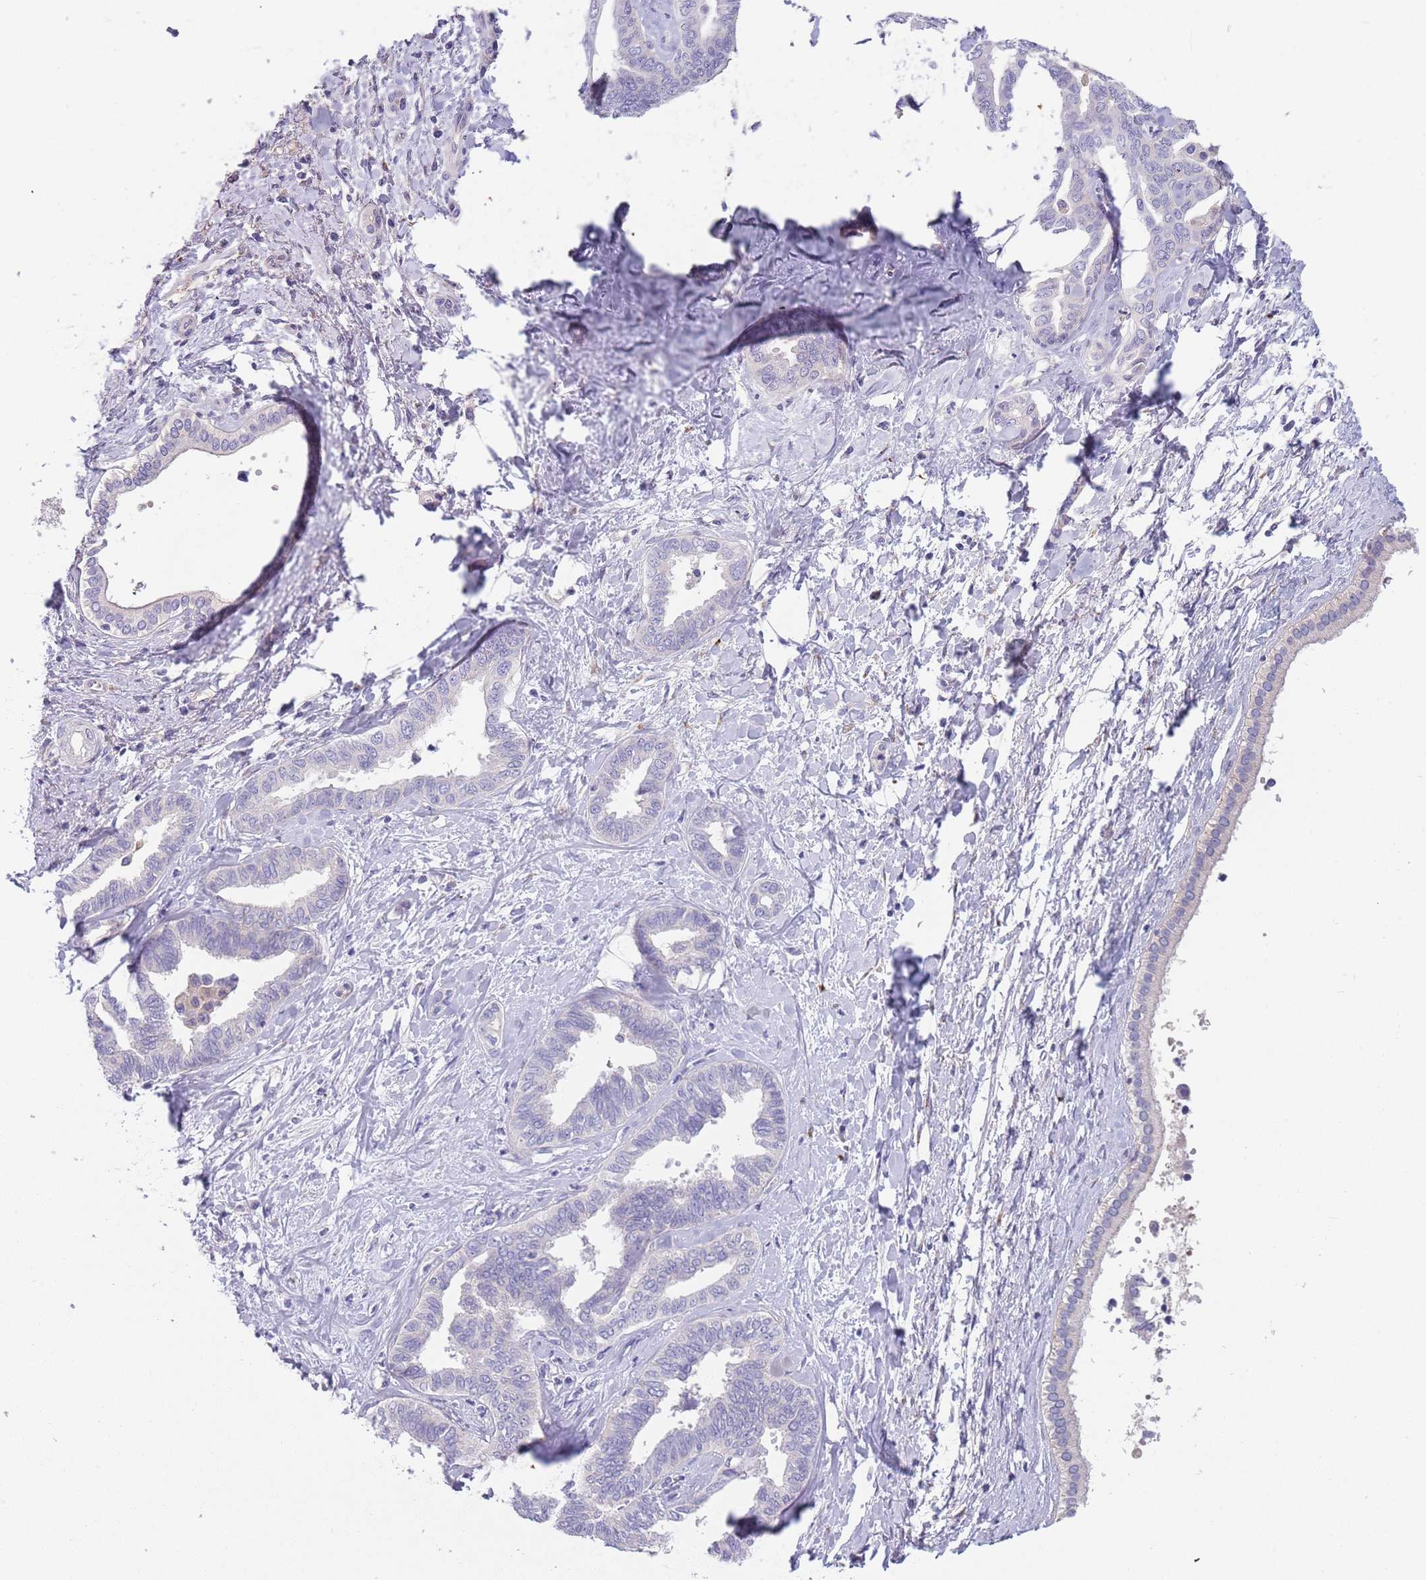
{"staining": {"intensity": "negative", "quantity": "none", "location": "none"}, "tissue": "liver cancer", "cell_type": "Tumor cells", "image_type": "cancer", "snomed": [{"axis": "morphology", "description": "Cholangiocarcinoma"}, {"axis": "topography", "description": "Liver"}], "caption": "IHC histopathology image of neoplastic tissue: human liver cholangiocarcinoma stained with DAB (3,3'-diaminobenzidine) reveals no significant protein expression in tumor cells.", "gene": "MAN1C1", "patient": {"sex": "female", "age": 77}}